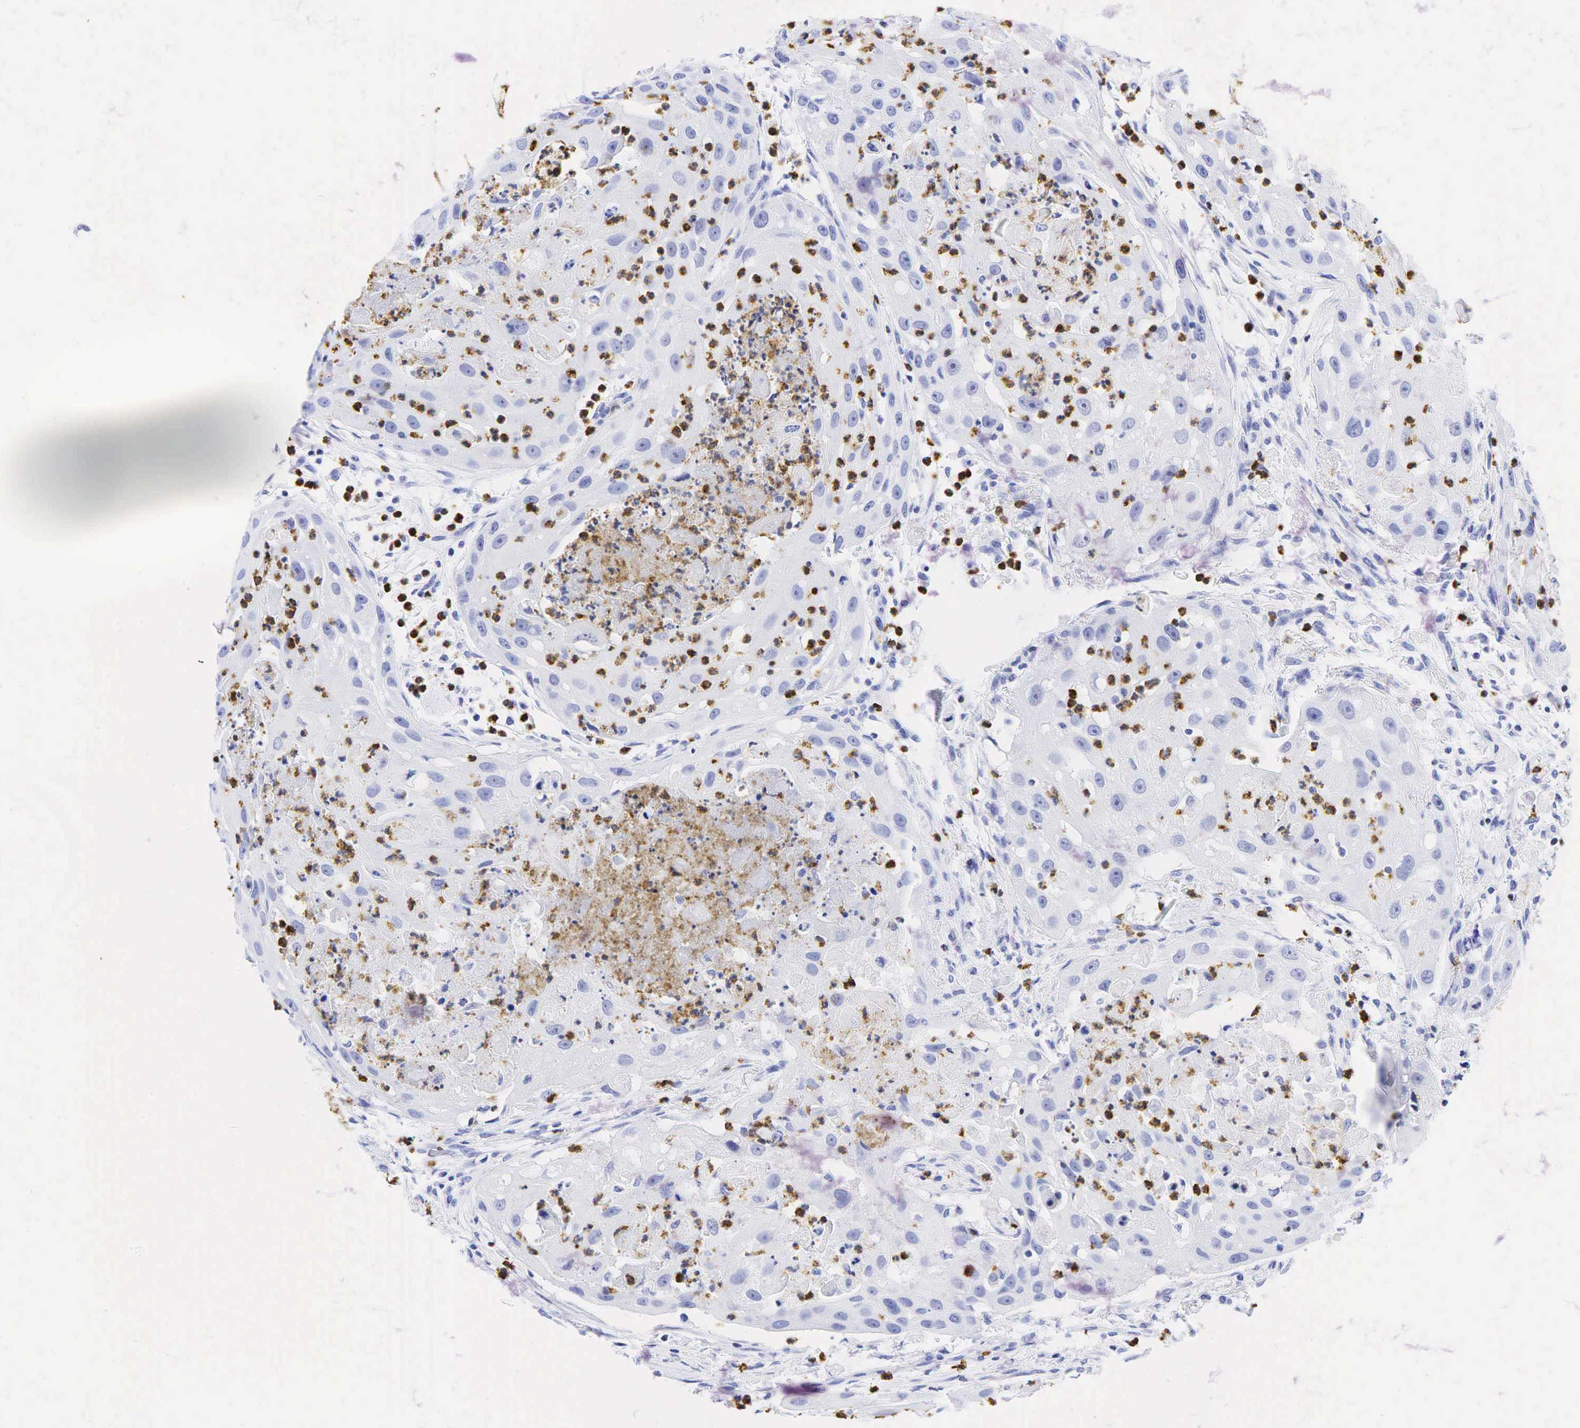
{"staining": {"intensity": "negative", "quantity": "none", "location": "none"}, "tissue": "head and neck cancer", "cell_type": "Tumor cells", "image_type": "cancer", "snomed": [{"axis": "morphology", "description": "Squamous cell carcinoma, NOS"}, {"axis": "topography", "description": "Head-Neck"}], "caption": "This is an immunohistochemistry micrograph of head and neck cancer. There is no staining in tumor cells.", "gene": "FUT4", "patient": {"sex": "male", "age": 64}}